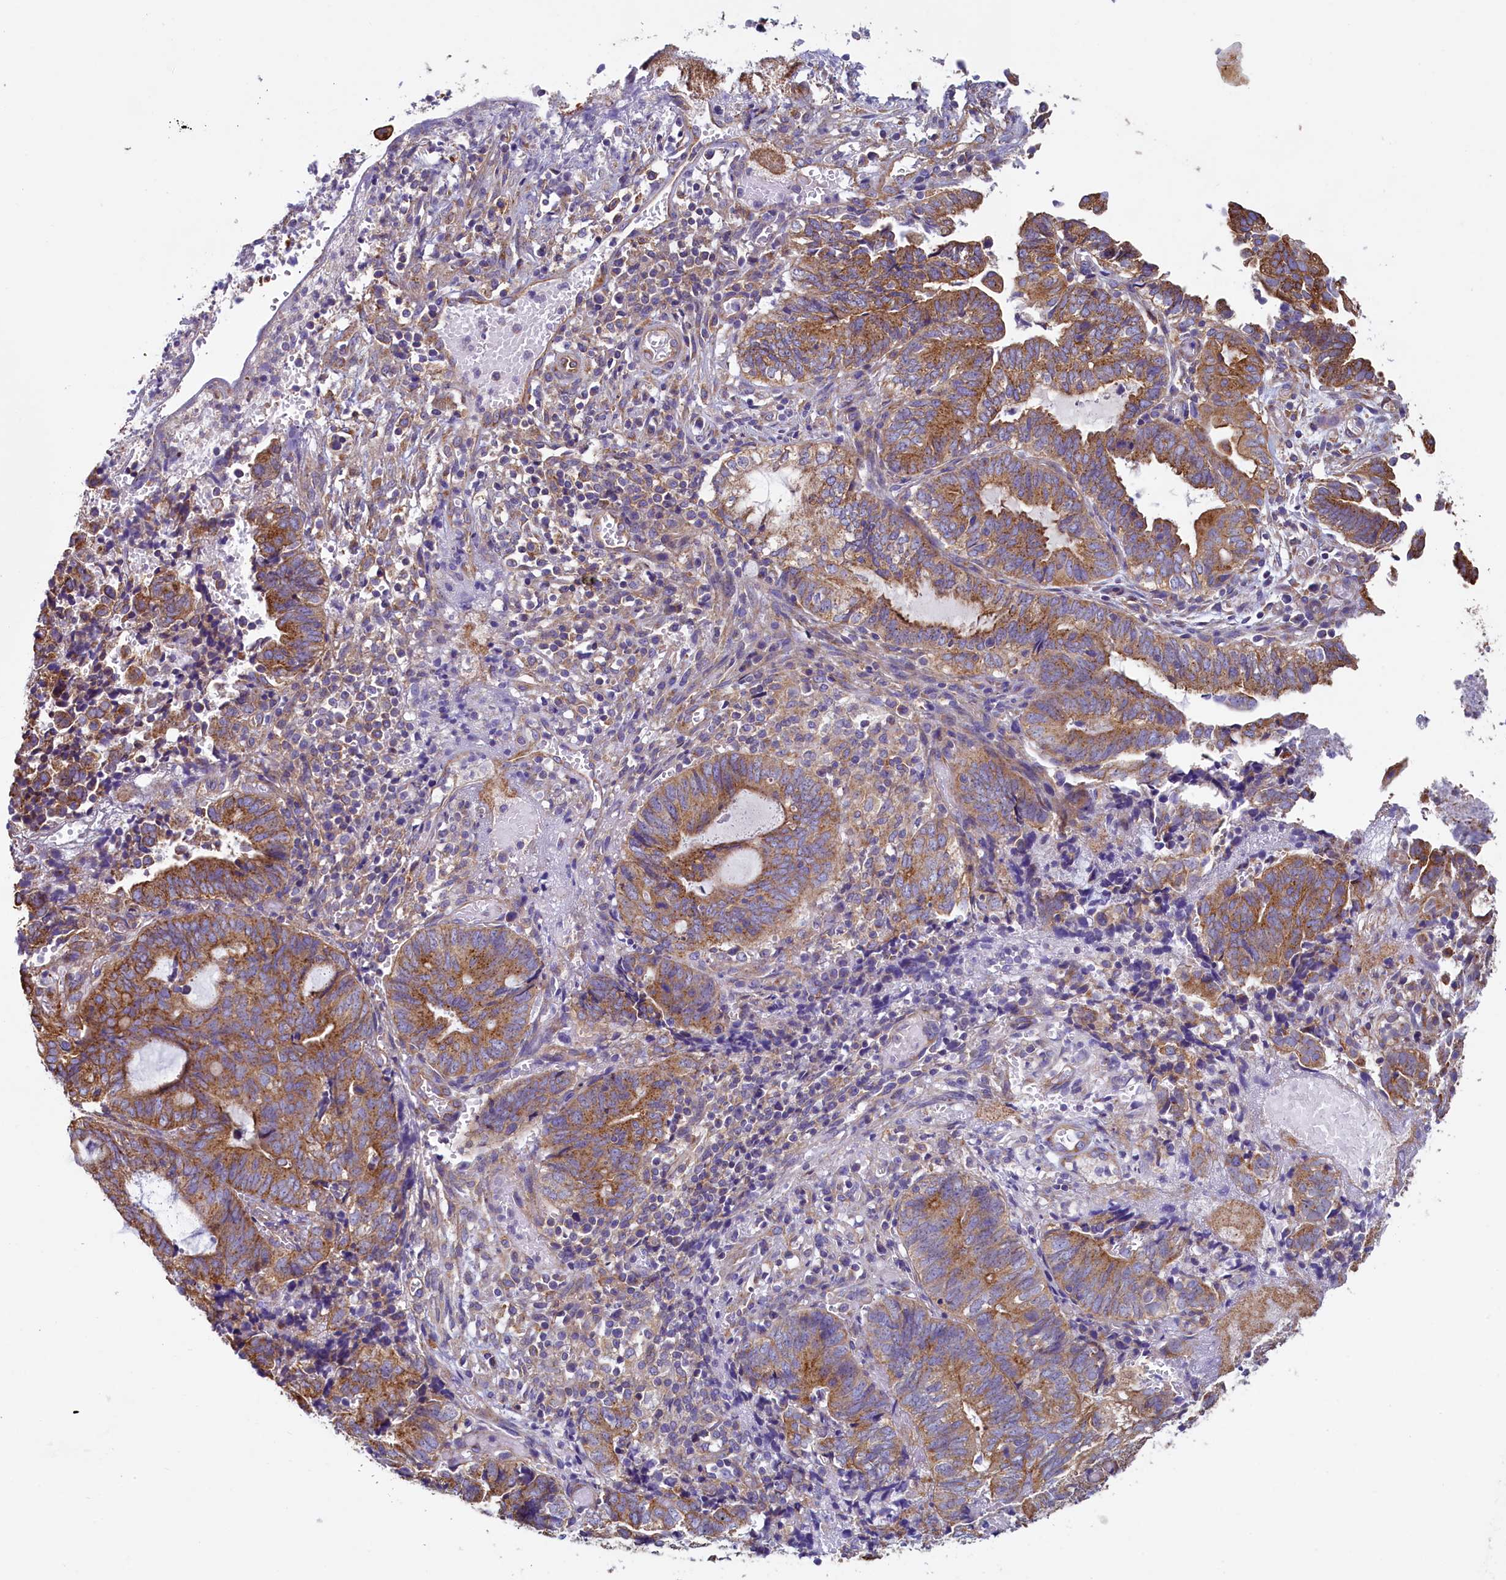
{"staining": {"intensity": "moderate", "quantity": ">75%", "location": "cytoplasmic/membranous"}, "tissue": "endometrial cancer", "cell_type": "Tumor cells", "image_type": "cancer", "snomed": [{"axis": "morphology", "description": "Adenocarcinoma, NOS"}, {"axis": "topography", "description": "Uterus"}, {"axis": "topography", "description": "Endometrium"}], "caption": "Immunohistochemical staining of endometrial adenocarcinoma exhibits medium levels of moderate cytoplasmic/membranous positivity in approximately >75% of tumor cells.", "gene": "GPR21", "patient": {"sex": "female", "age": 70}}